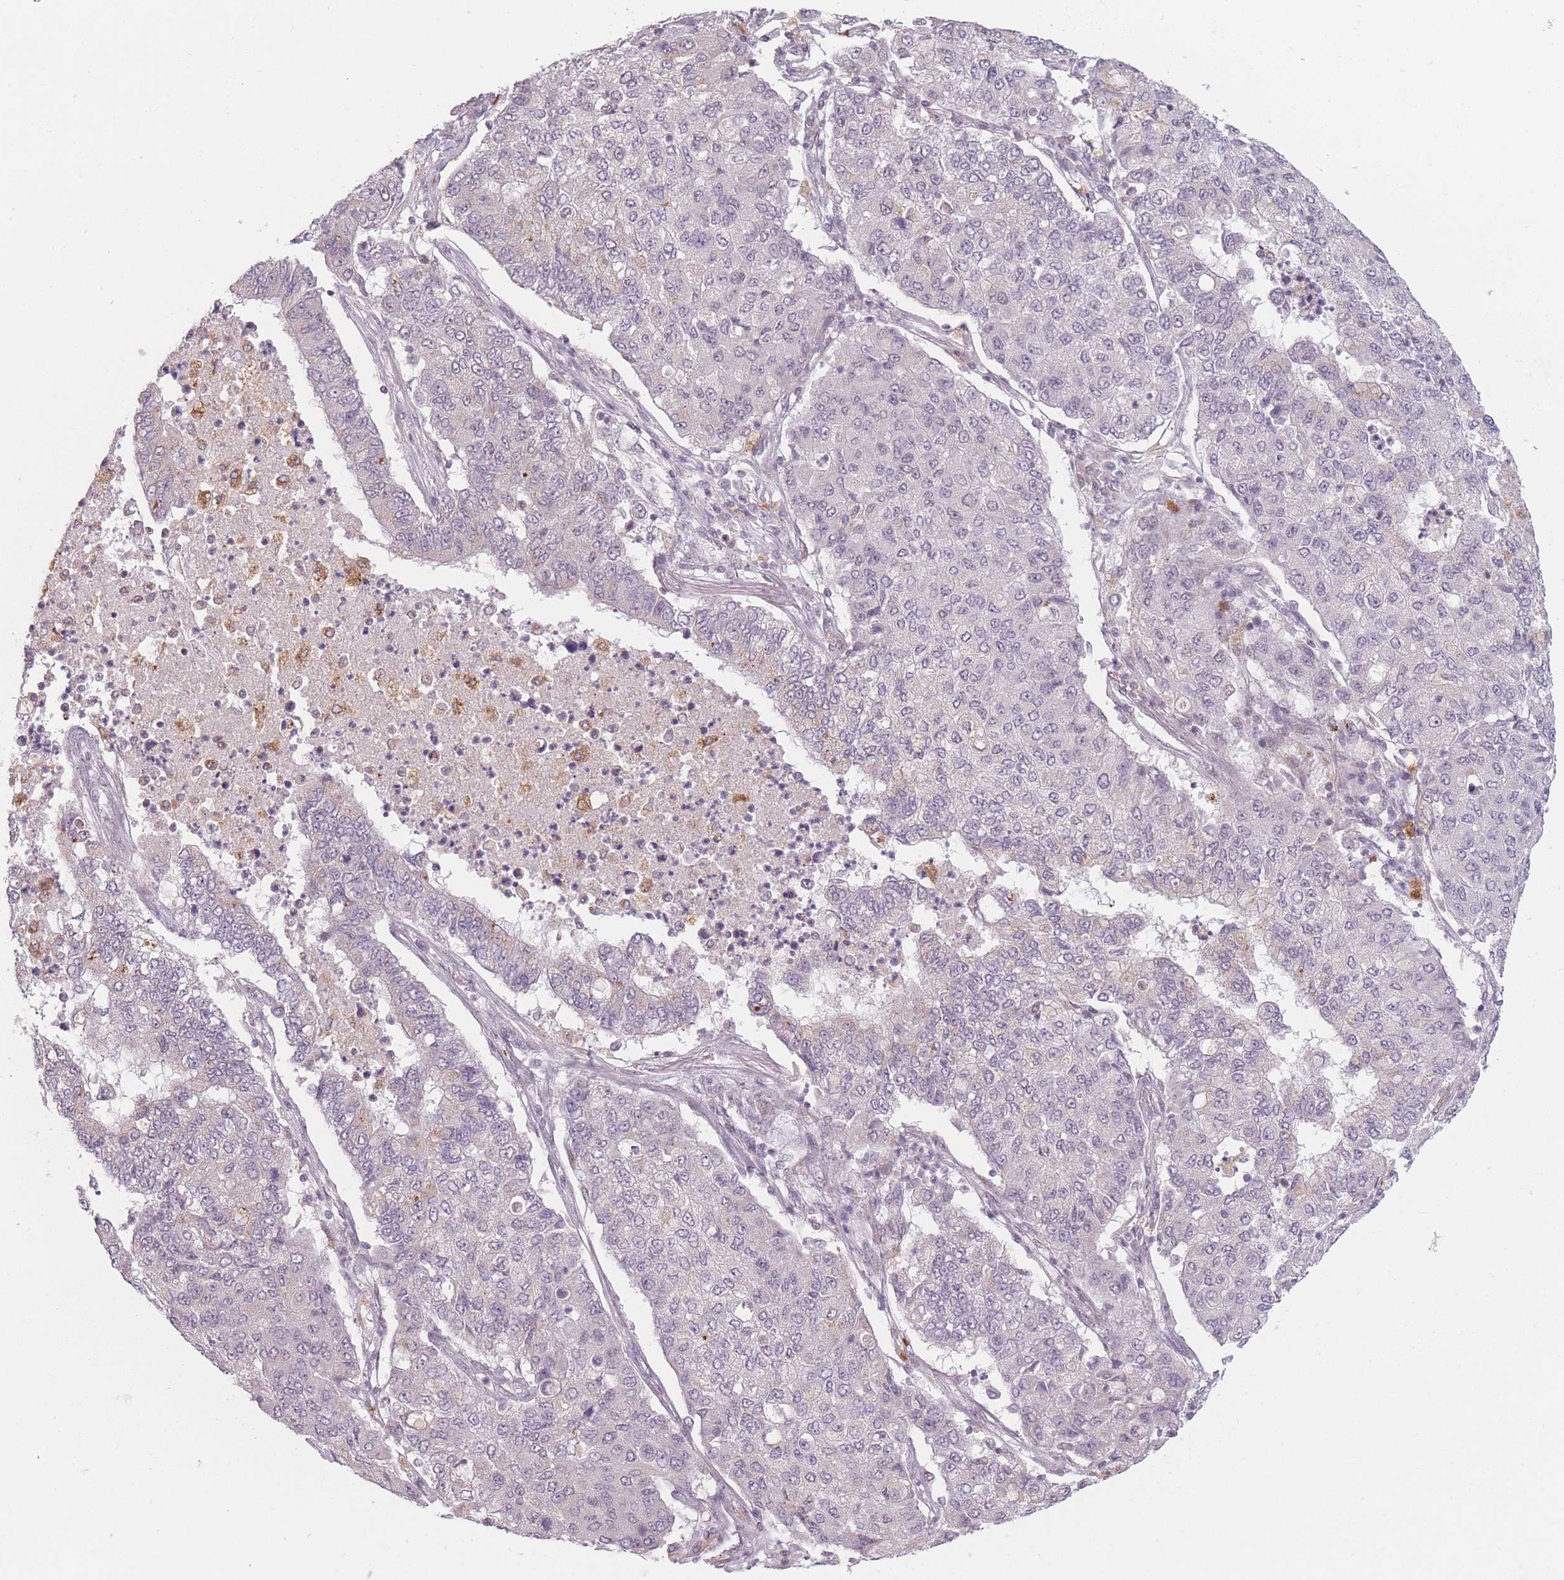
{"staining": {"intensity": "negative", "quantity": "none", "location": "none"}, "tissue": "lung cancer", "cell_type": "Tumor cells", "image_type": "cancer", "snomed": [{"axis": "morphology", "description": "Squamous cell carcinoma, NOS"}, {"axis": "topography", "description": "Lung"}], "caption": "This is a photomicrograph of immunohistochemistry staining of squamous cell carcinoma (lung), which shows no expression in tumor cells.", "gene": "OR10C1", "patient": {"sex": "male", "age": 74}}